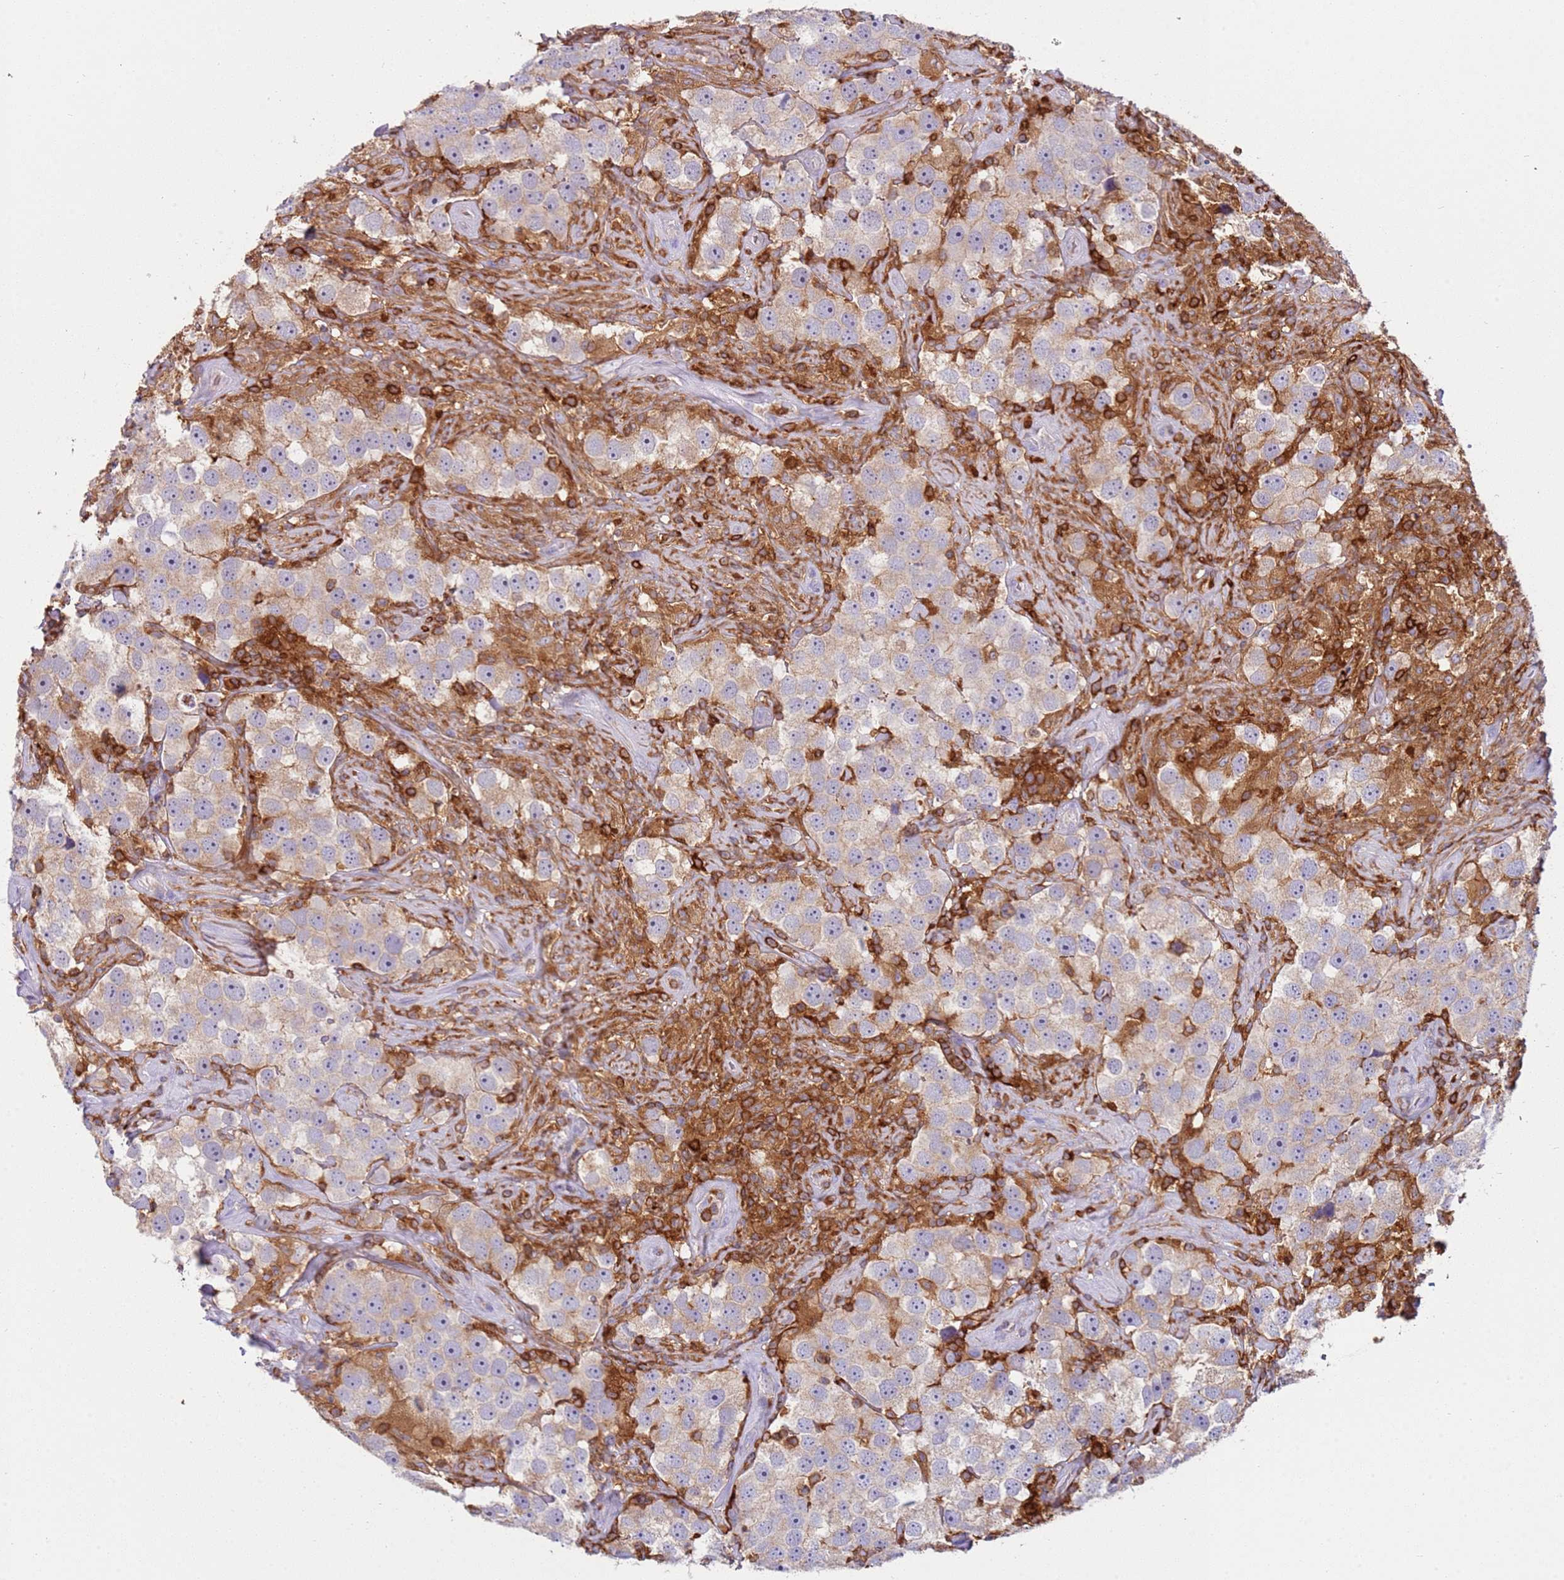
{"staining": {"intensity": "moderate", "quantity": "25%-75%", "location": "cytoplasmic/membranous"}, "tissue": "testis cancer", "cell_type": "Tumor cells", "image_type": "cancer", "snomed": [{"axis": "morphology", "description": "Seminoma, NOS"}, {"axis": "topography", "description": "Testis"}], "caption": "Human testis cancer (seminoma) stained with a brown dye exhibits moderate cytoplasmic/membranous positive expression in about 25%-75% of tumor cells.", "gene": "TTPAL", "patient": {"sex": "male", "age": 49}}